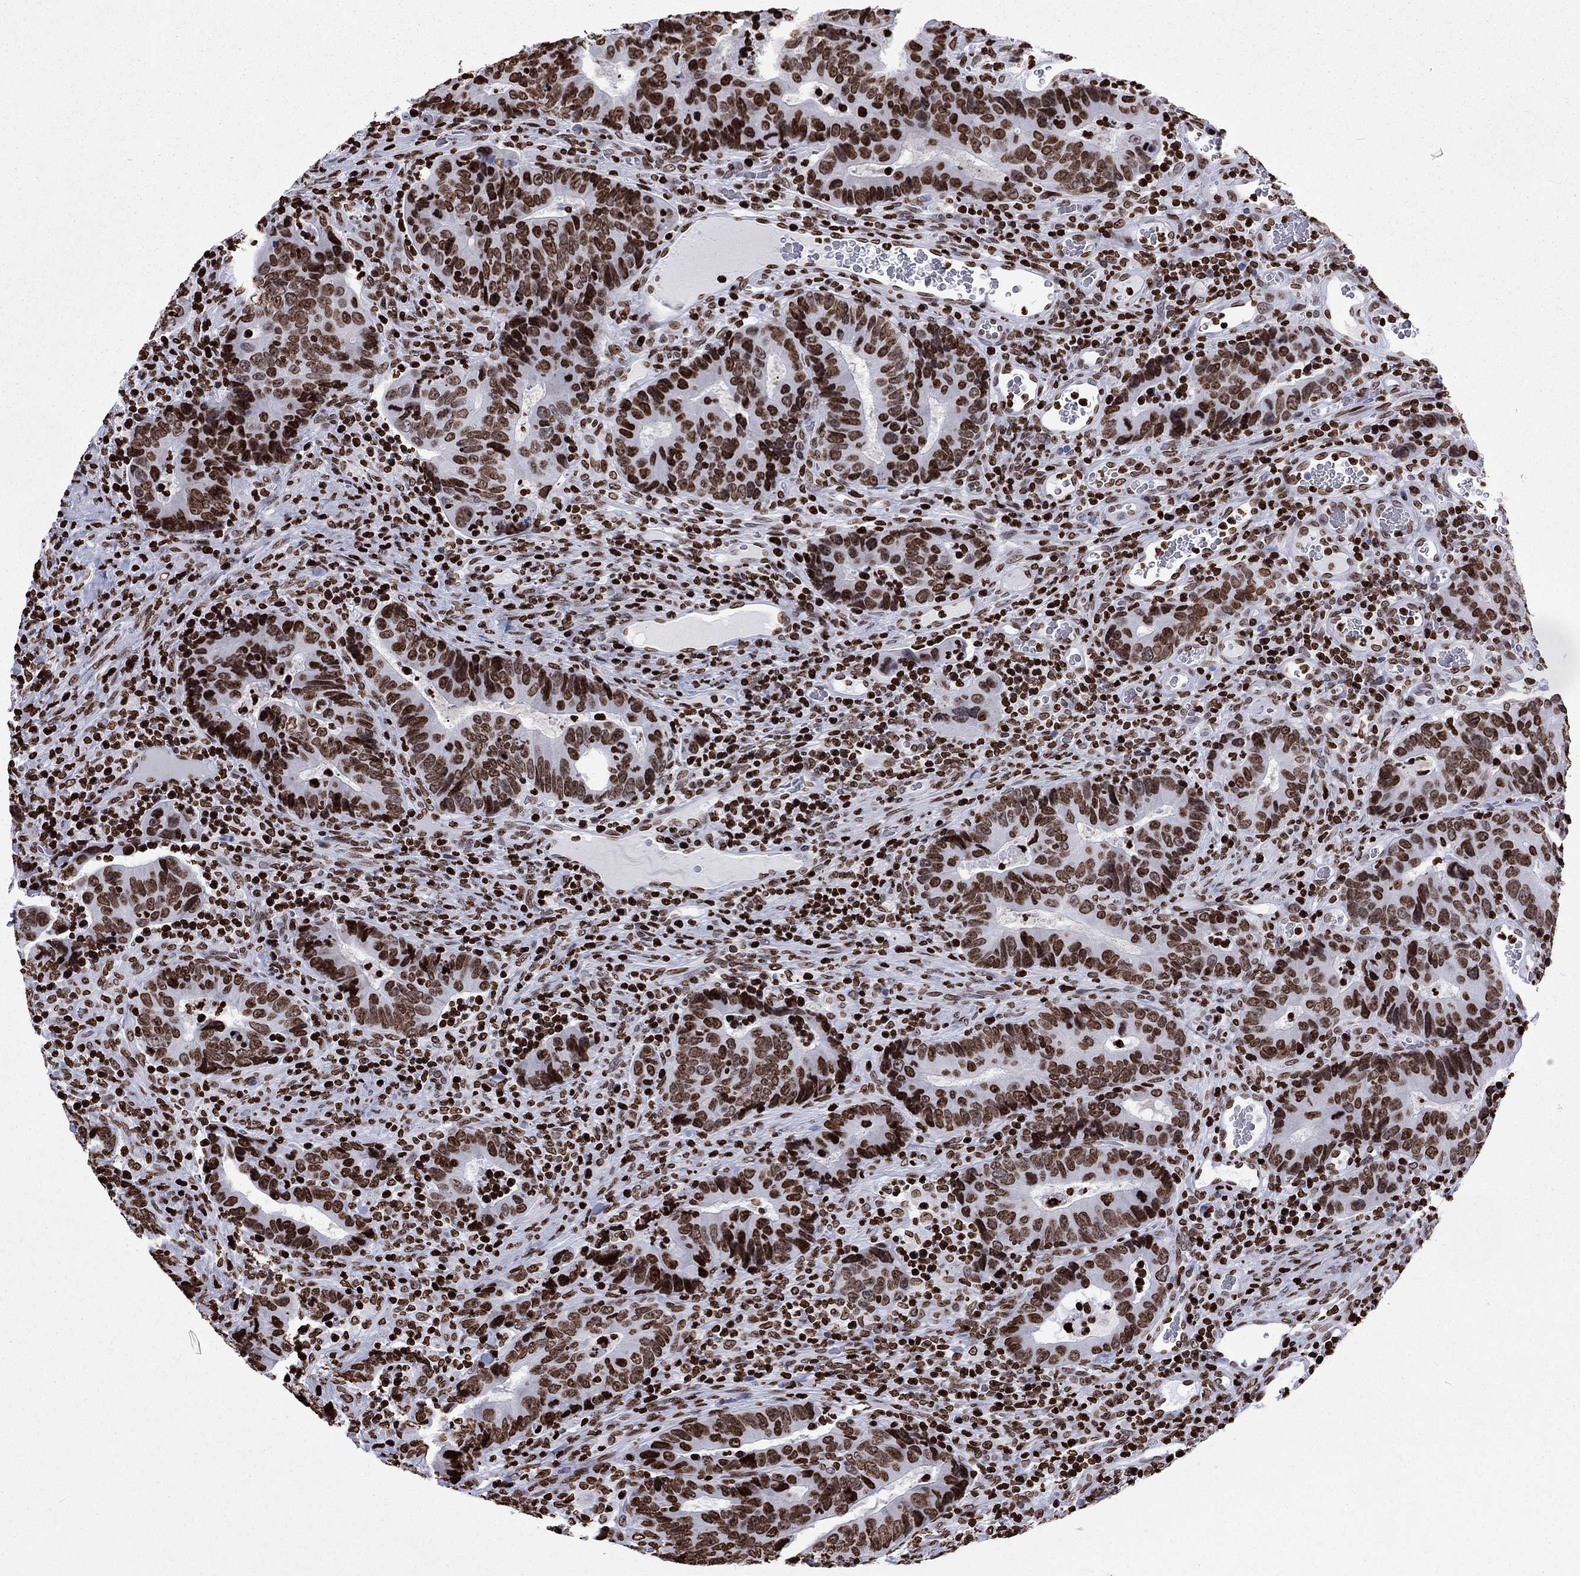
{"staining": {"intensity": "moderate", "quantity": ">75%", "location": "nuclear"}, "tissue": "colorectal cancer", "cell_type": "Tumor cells", "image_type": "cancer", "snomed": [{"axis": "morphology", "description": "Adenocarcinoma, NOS"}, {"axis": "topography", "description": "Colon"}], "caption": "Immunohistochemical staining of adenocarcinoma (colorectal) shows moderate nuclear protein expression in approximately >75% of tumor cells.", "gene": "H1-5", "patient": {"sex": "female", "age": 56}}